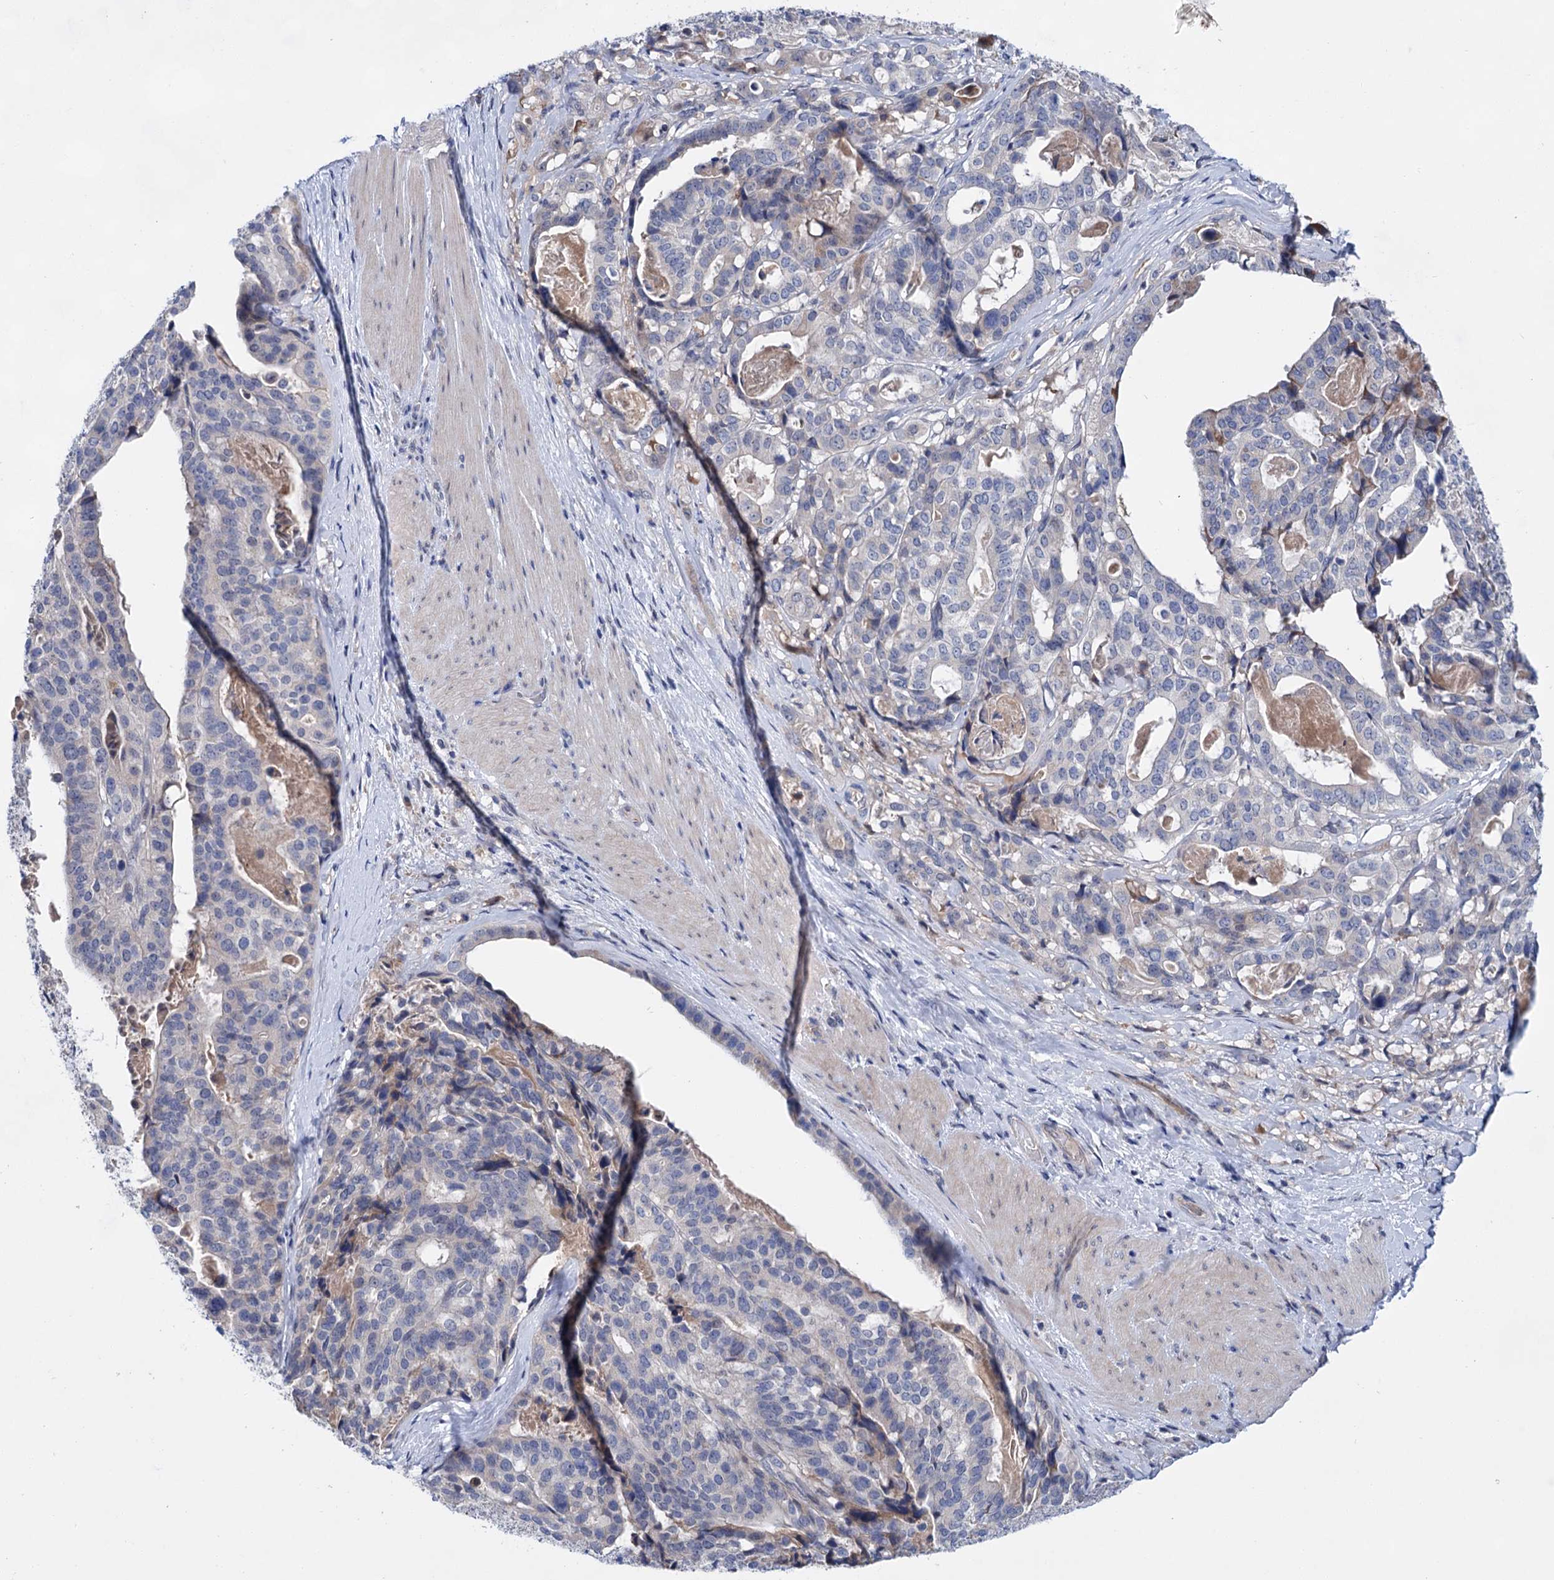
{"staining": {"intensity": "negative", "quantity": "none", "location": "none"}, "tissue": "stomach cancer", "cell_type": "Tumor cells", "image_type": "cancer", "snomed": [{"axis": "morphology", "description": "Adenocarcinoma, NOS"}, {"axis": "topography", "description": "Stomach"}], "caption": "Immunohistochemistry of stomach cancer (adenocarcinoma) displays no staining in tumor cells.", "gene": "MORN3", "patient": {"sex": "male", "age": 48}}